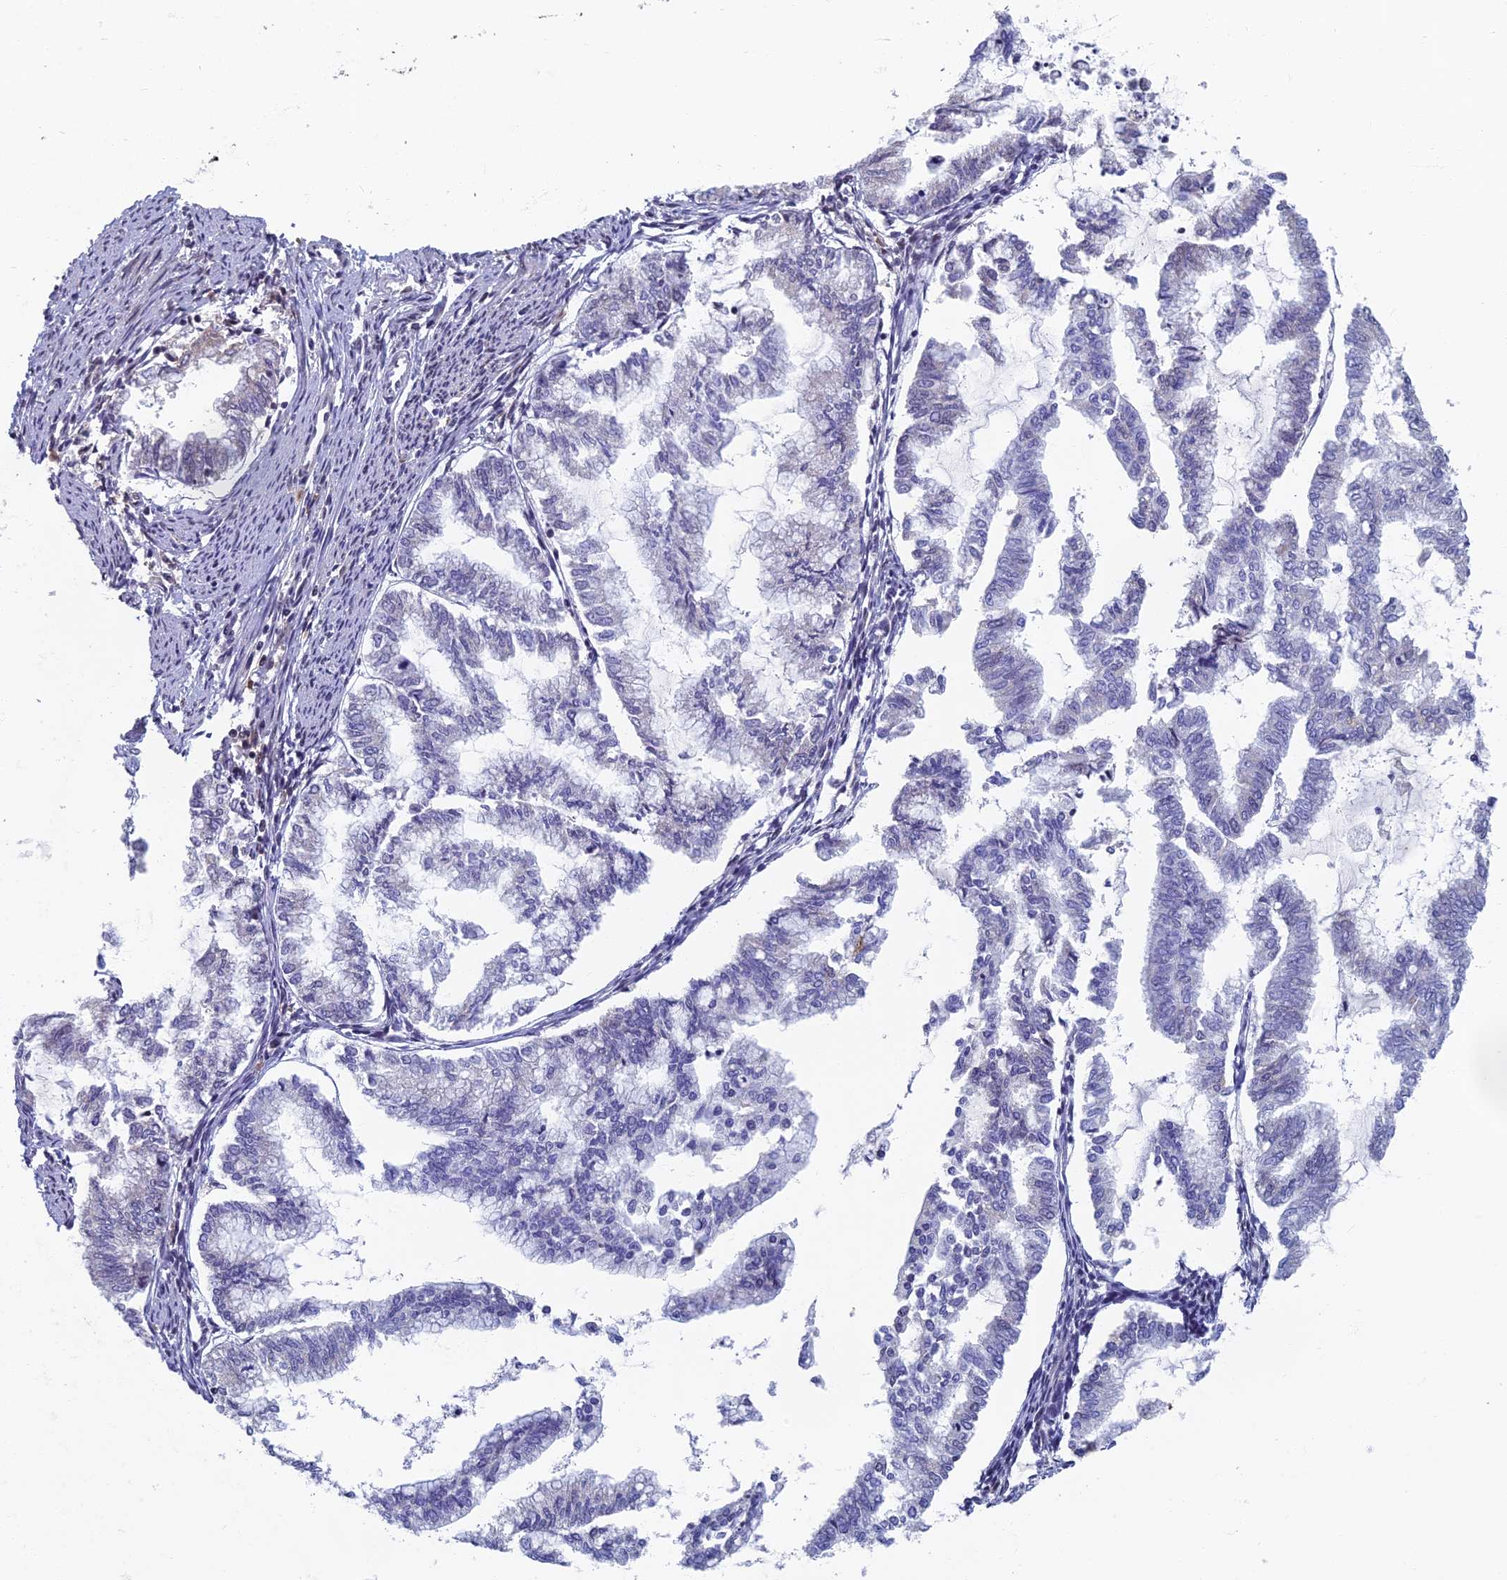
{"staining": {"intensity": "negative", "quantity": "none", "location": "none"}, "tissue": "endometrial cancer", "cell_type": "Tumor cells", "image_type": "cancer", "snomed": [{"axis": "morphology", "description": "Adenocarcinoma, NOS"}, {"axis": "topography", "description": "Endometrium"}], "caption": "Human endometrial cancer stained for a protein using IHC shows no expression in tumor cells.", "gene": "TAF13", "patient": {"sex": "female", "age": 79}}